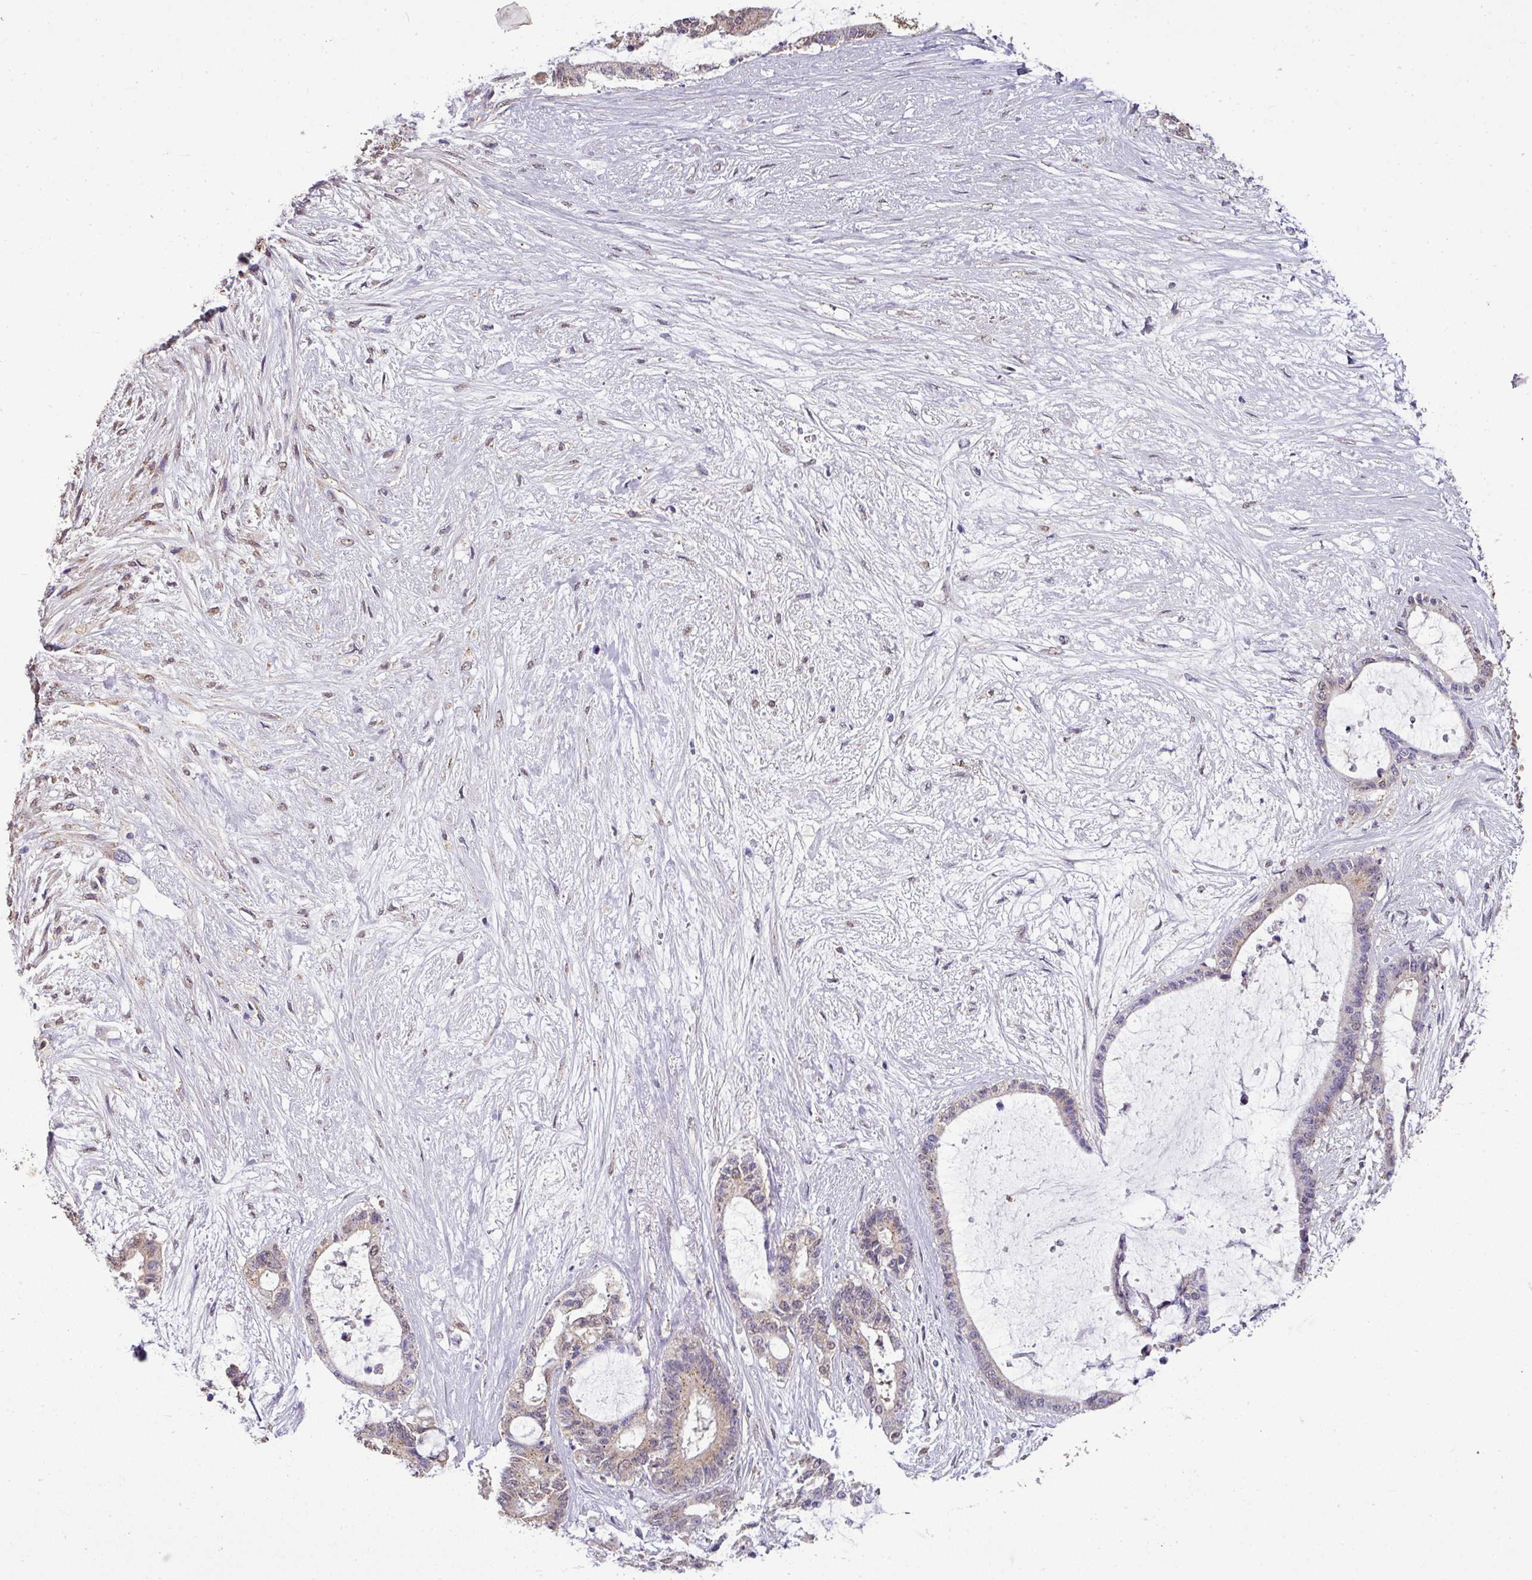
{"staining": {"intensity": "weak", "quantity": "25%-75%", "location": "cytoplasmic/membranous"}, "tissue": "liver cancer", "cell_type": "Tumor cells", "image_type": "cancer", "snomed": [{"axis": "morphology", "description": "Normal tissue, NOS"}, {"axis": "morphology", "description": "Cholangiocarcinoma"}, {"axis": "topography", "description": "Liver"}, {"axis": "topography", "description": "Peripheral nerve tissue"}], "caption": "This image shows immunohistochemistry staining of liver cancer (cholangiocarcinoma), with low weak cytoplasmic/membranous positivity in about 25%-75% of tumor cells.", "gene": "JPH2", "patient": {"sex": "female", "age": 73}}